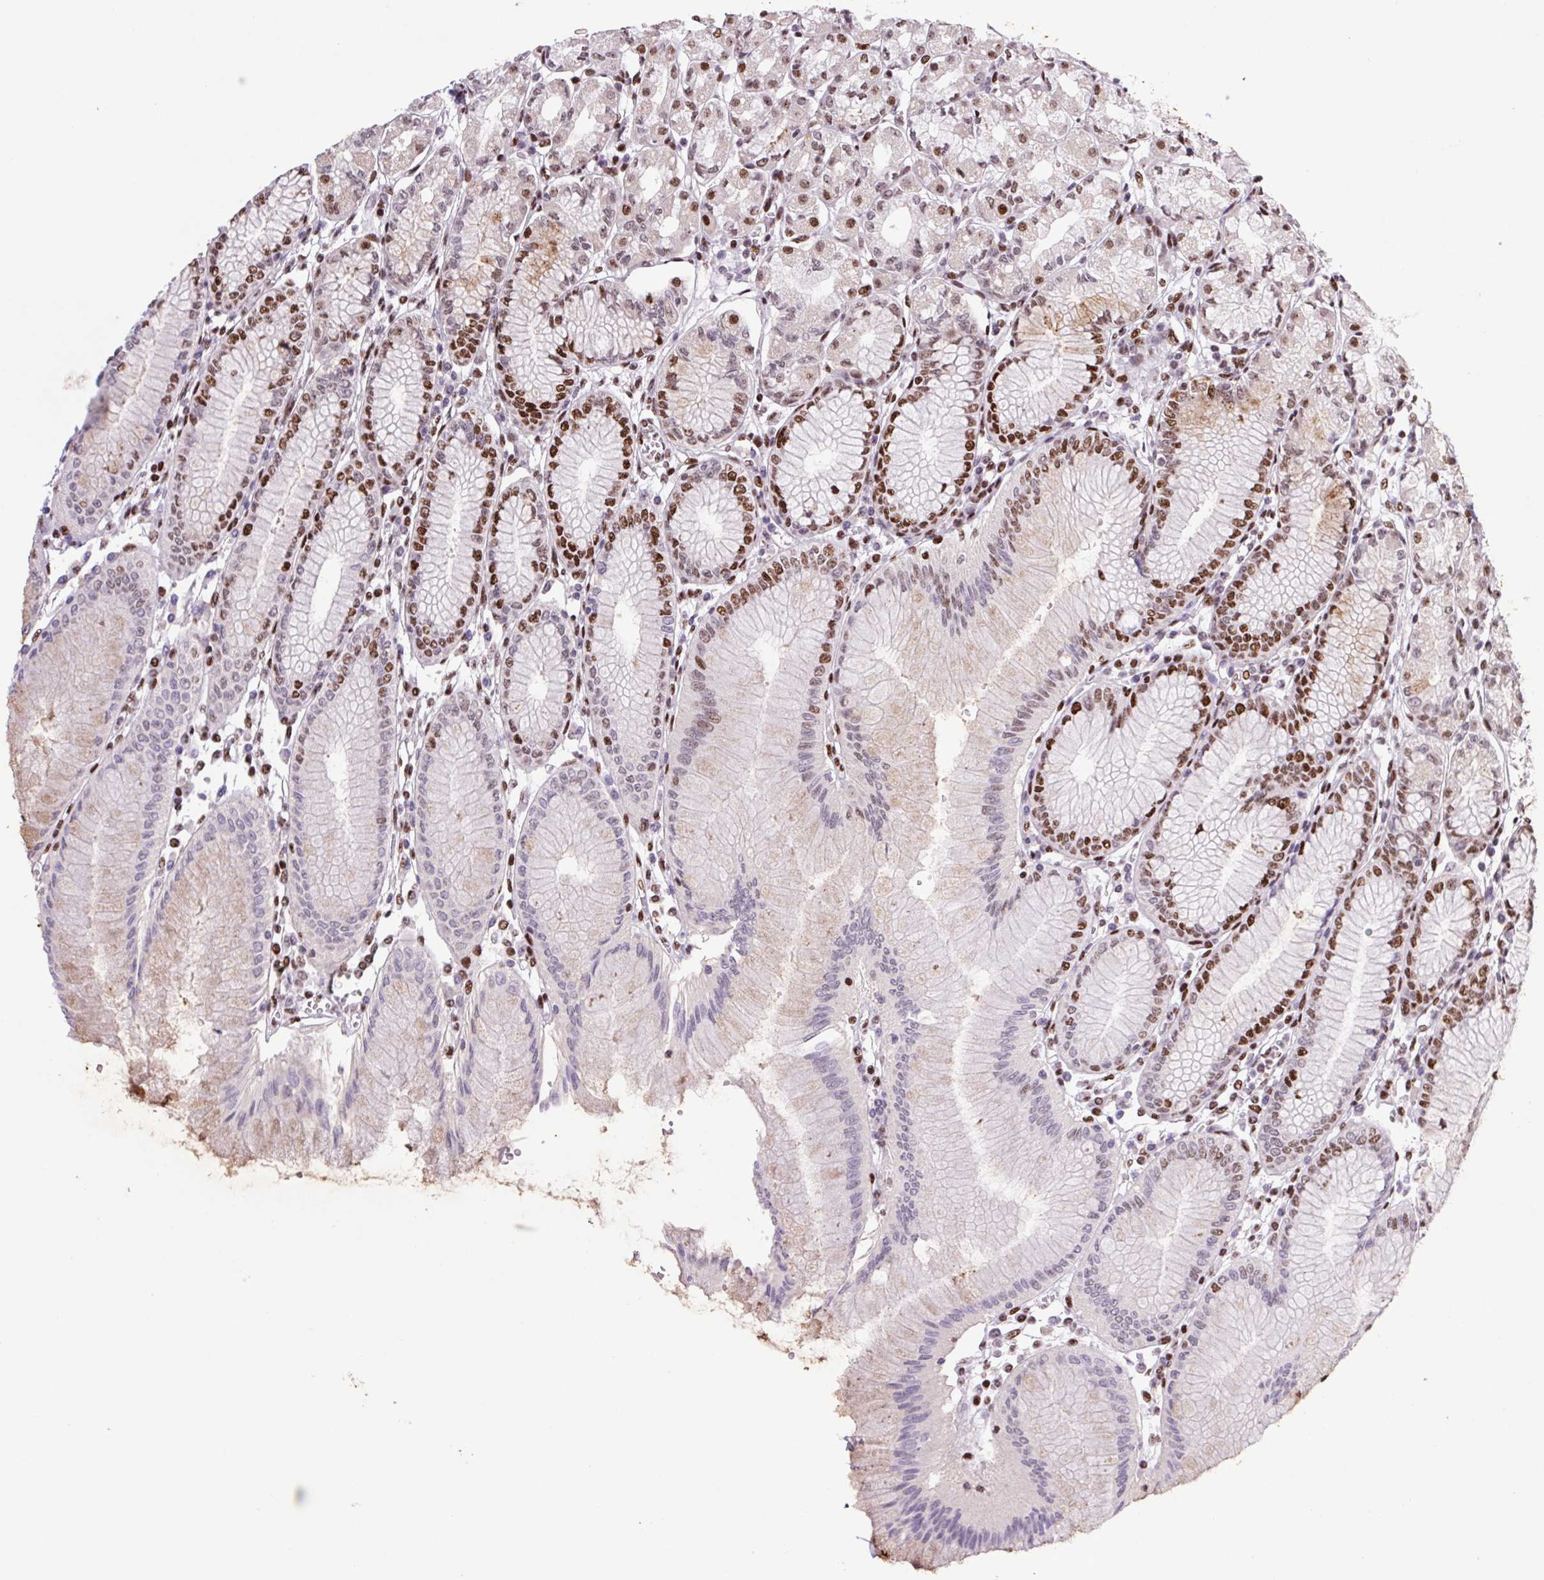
{"staining": {"intensity": "strong", "quantity": "25%-75%", "location": "nuclear"}, "tissue": "stomach", "cell_type": "Glandular cells", "image_type": "normal", "snomed": [{"axis": "morphology", "description": "Normal tissue, NOS"}, {"axis": "topography", "description": "Skeletal muscle"}, {"axis": "topography", "description": "Stomach"}], "caption": "Strong nuclear positivity for a protein is appreciated in approximately 25%-75% of glandular cells of normal stomach using immunohistochemistry.", "gene": "LDLRAD4", "patient": {"sex": "female", "age": 57}}